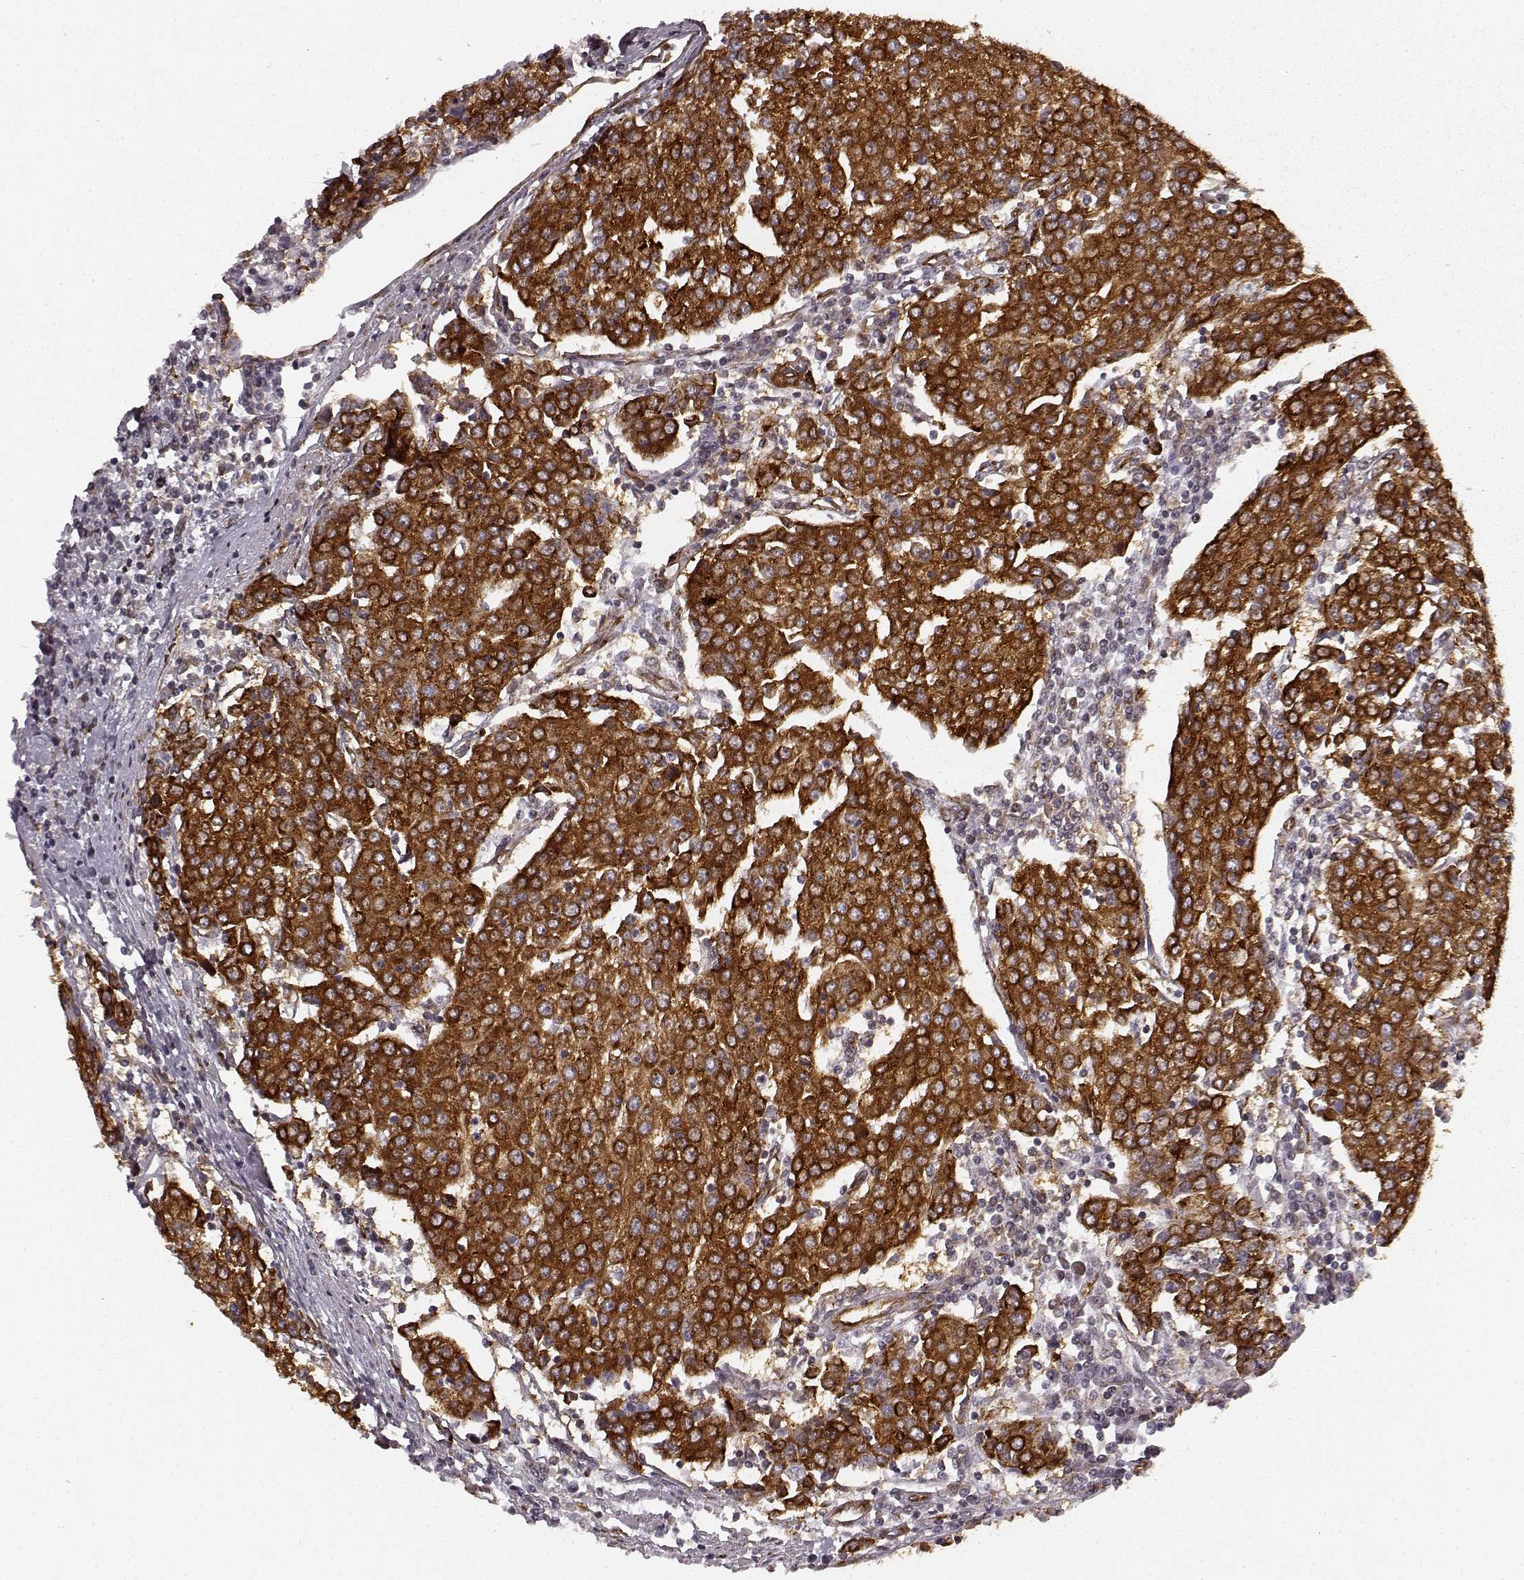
{"staining": {"intensity": "strong", "quantity": ">75%", "location": "cytoplasmic/membranous"}, "tissue": "urothelial cancer", "cell_type": "Tumor cells", "image_type": "cancer", "snomed": [{"axis": "morphology", "description": "Urothelial carcinoma, High grade"}, {"axis": "topography", "description": "Urinary bladder"}], "caption": "Immunohistochemical staining of human urothelial cancer reveals high levels of strong cytoplasmic/membranous positivity in approximately >75% of tumor cells.", "gene": "TMEM14A", "patient": {"sex": "female", "age": 85}}